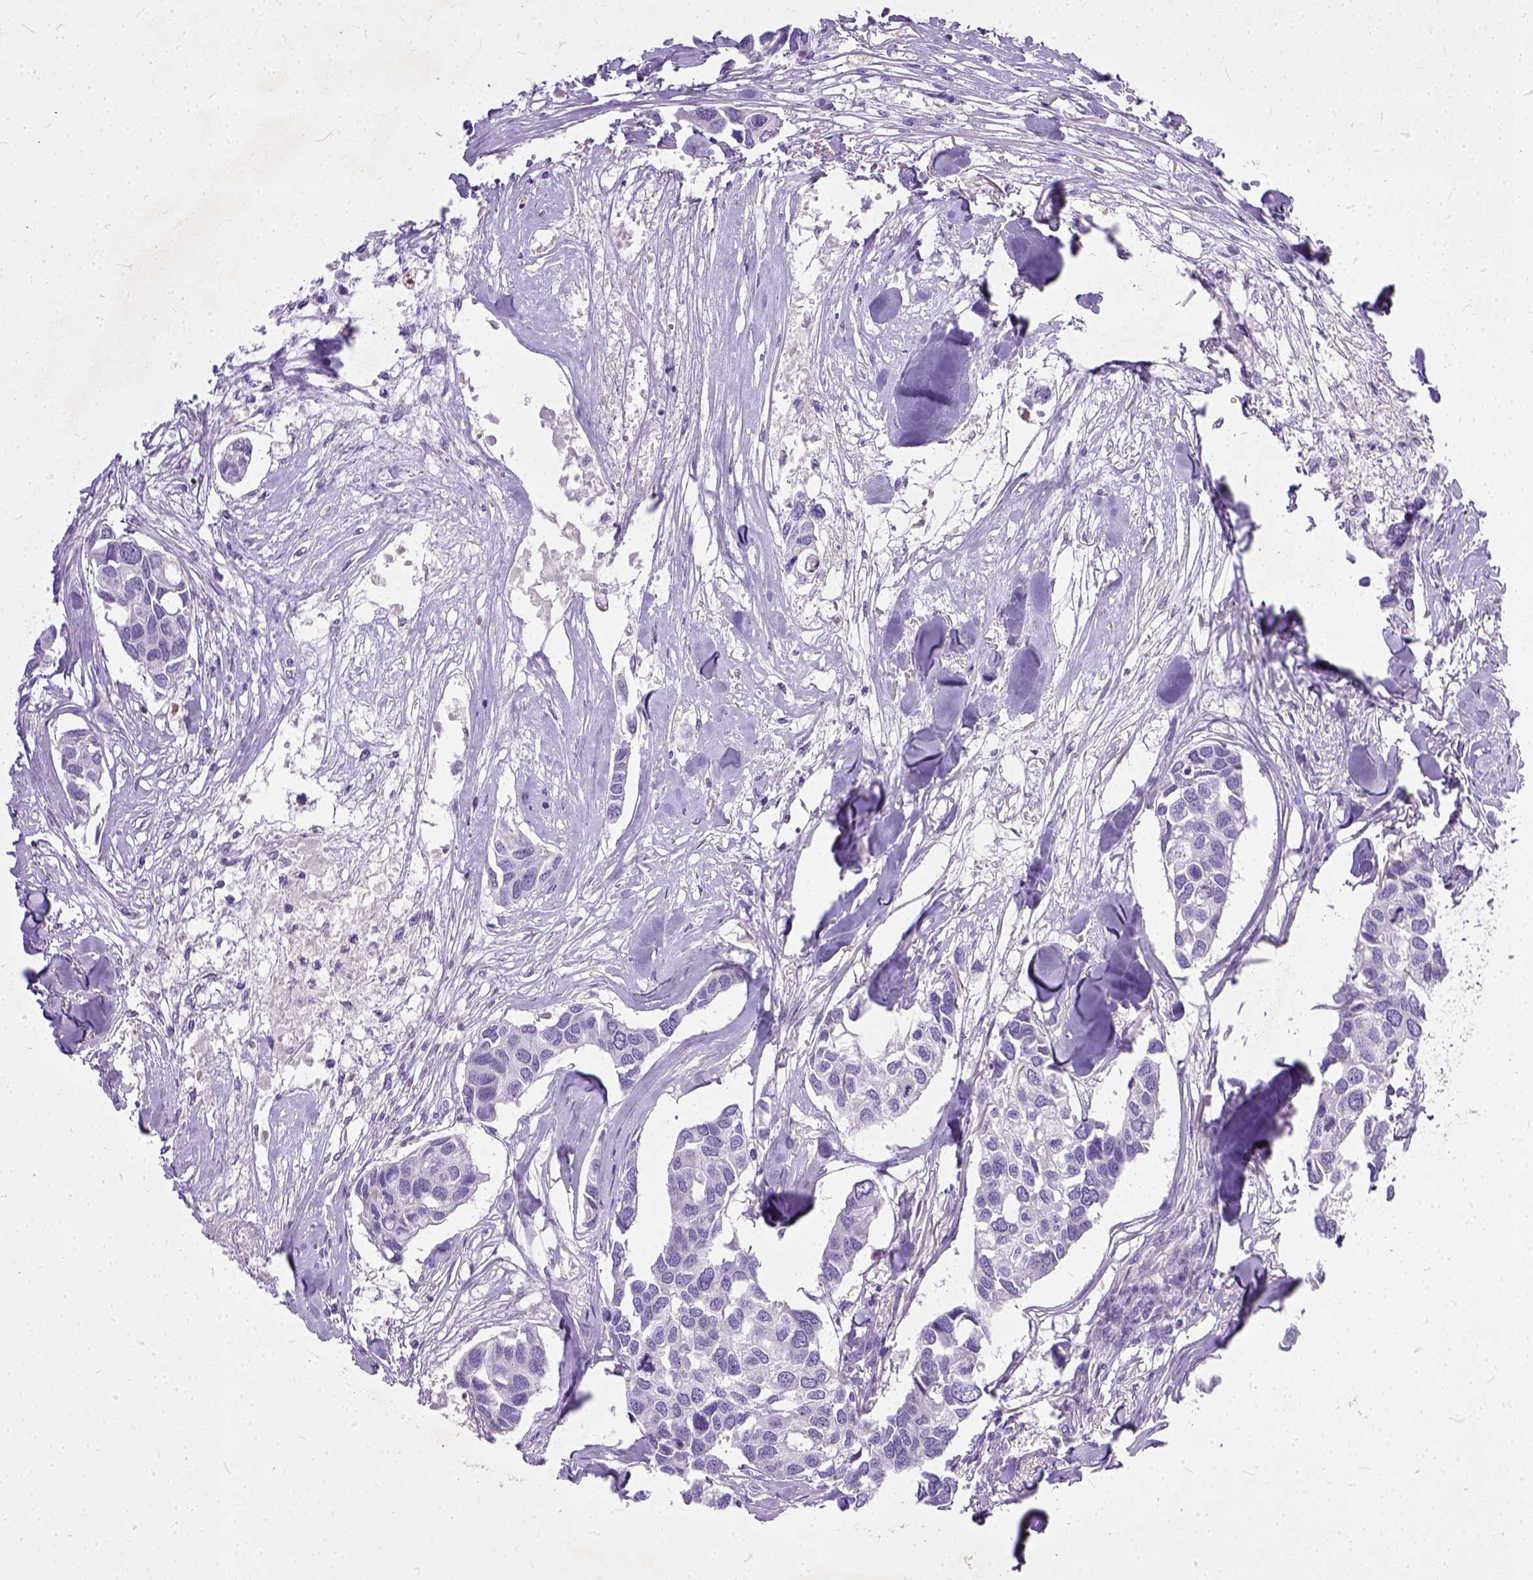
{"staining": {"intensity": "negative", "quantity": "none", "location": "none"}, "tissue": "breast cancer", "cell_type": "Tumor cells", "image_type": "cancer", "snomed": [{"axis": "morphology", "description": "Duct carcinoma"}, {"axis": "topography", "description": "Breast"}], "caption": "Immunohistochemistry image of human breast cancer (invasive ductal carcinoma) stained for a protein (brown), which exhibits no expression in tumor cells. (Stains: DAB immunohistochemistry (IHC) with hematoxylin counter stain, Microscopy: brightfield microscopy at high magnification).", "gene": "ADGRF1", "patient": {"sex": "female", "age": 83}}